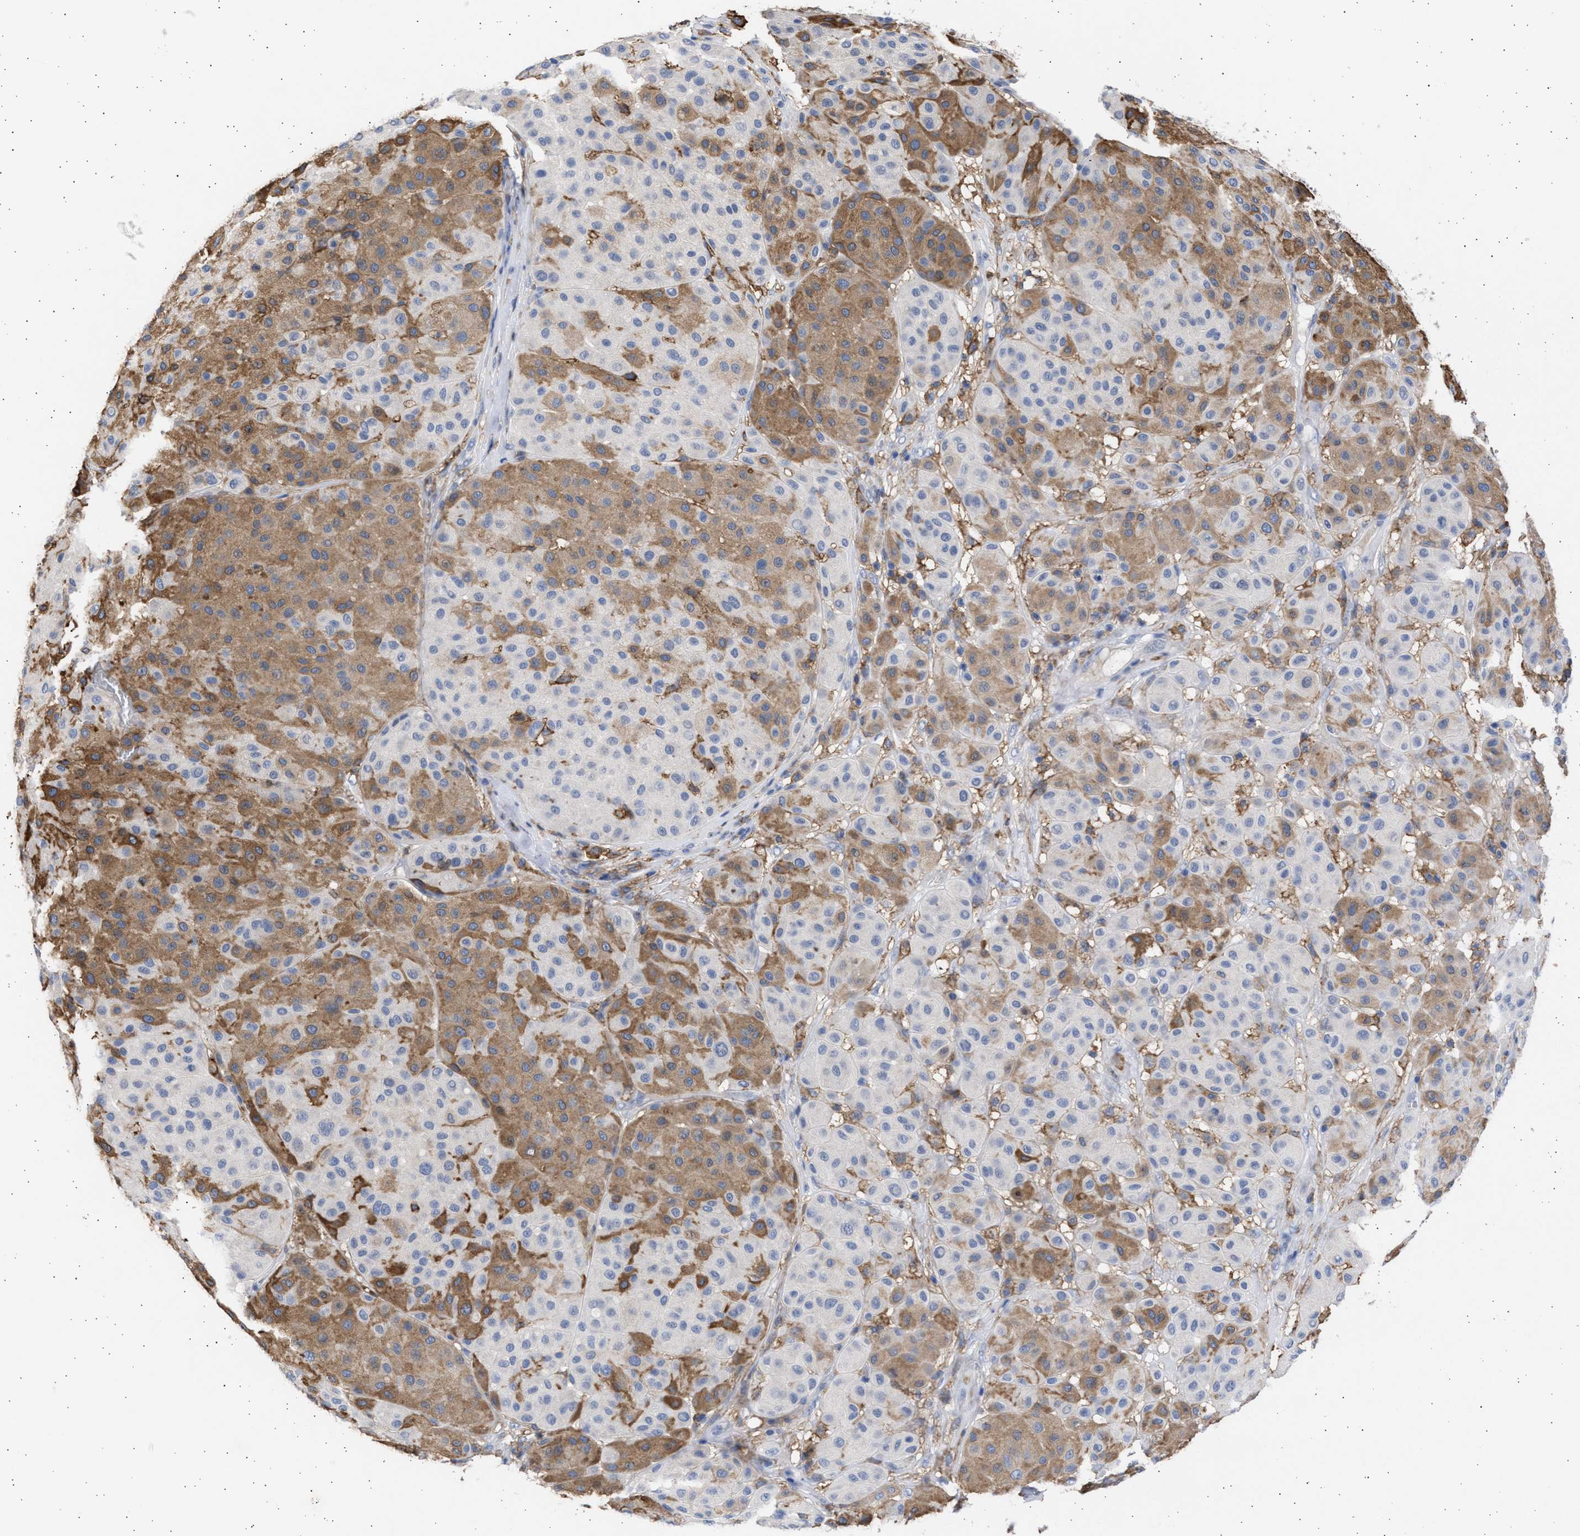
{"staining": {"intensity": "moderate", "quantity": "25%-75%", "location": "cytoplasmic/membranous"}, "tissue": "melanoma", "cell_type": "Tumor cells", "image_type": "cancer", "snomed": [{"axis": "morphology", "description": "Normal tissue, NOS"}, {"axis": "morphology", "description": "Malignant melanoma, Metastatic site"}, {"axis": "topography", "description": "Skin"}], "caption": "Immunohistochemical staining of melanoma reveals moderate cytoplasmic/membranous protein staining in approximately 25%-75% of tumor cells.", "gene": "FCER1A", "patient": {"sex": "male", "age": 41}}